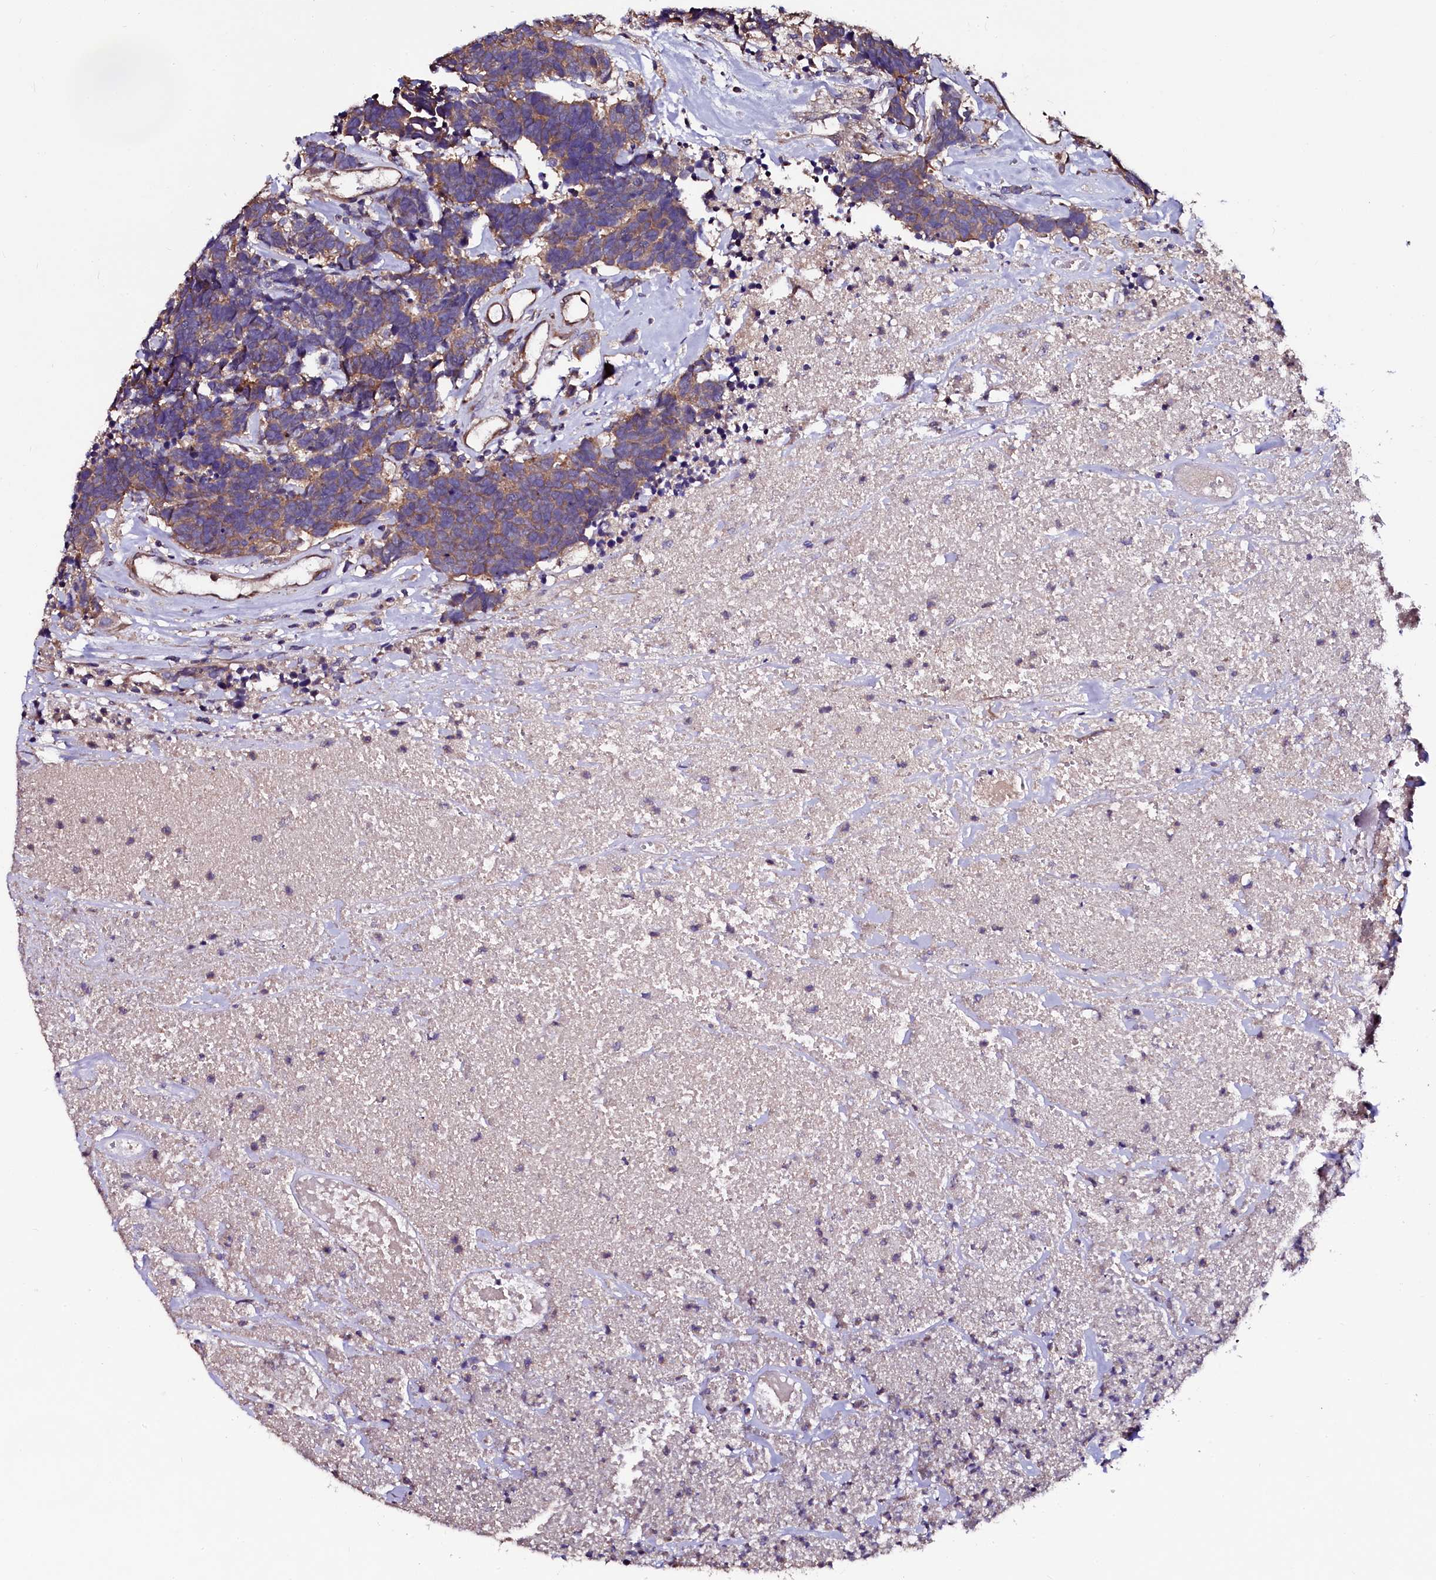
{"staining": {"intensity": "moderate", "quantity": ">75%", "location": "cytoplasmic/membranous"}, "tissue": "carcinoid", "cell_type": "Tumor cells", "image_type": "cancer", "snomed": [{"axis": "morphology", "description": "Carcinoma, NOS"}, {"axis": "morphology", "description": "Carcinoid, malignant, NOS"}, {"axis": "topography", "description": "Urinary bladder"}], "caption": "Malignant carcinoid stained with a protein marker exhibits moderate staining in tumor cells.", "gene": "APPL2", "patient": {"sex": "male", "age": 57}}